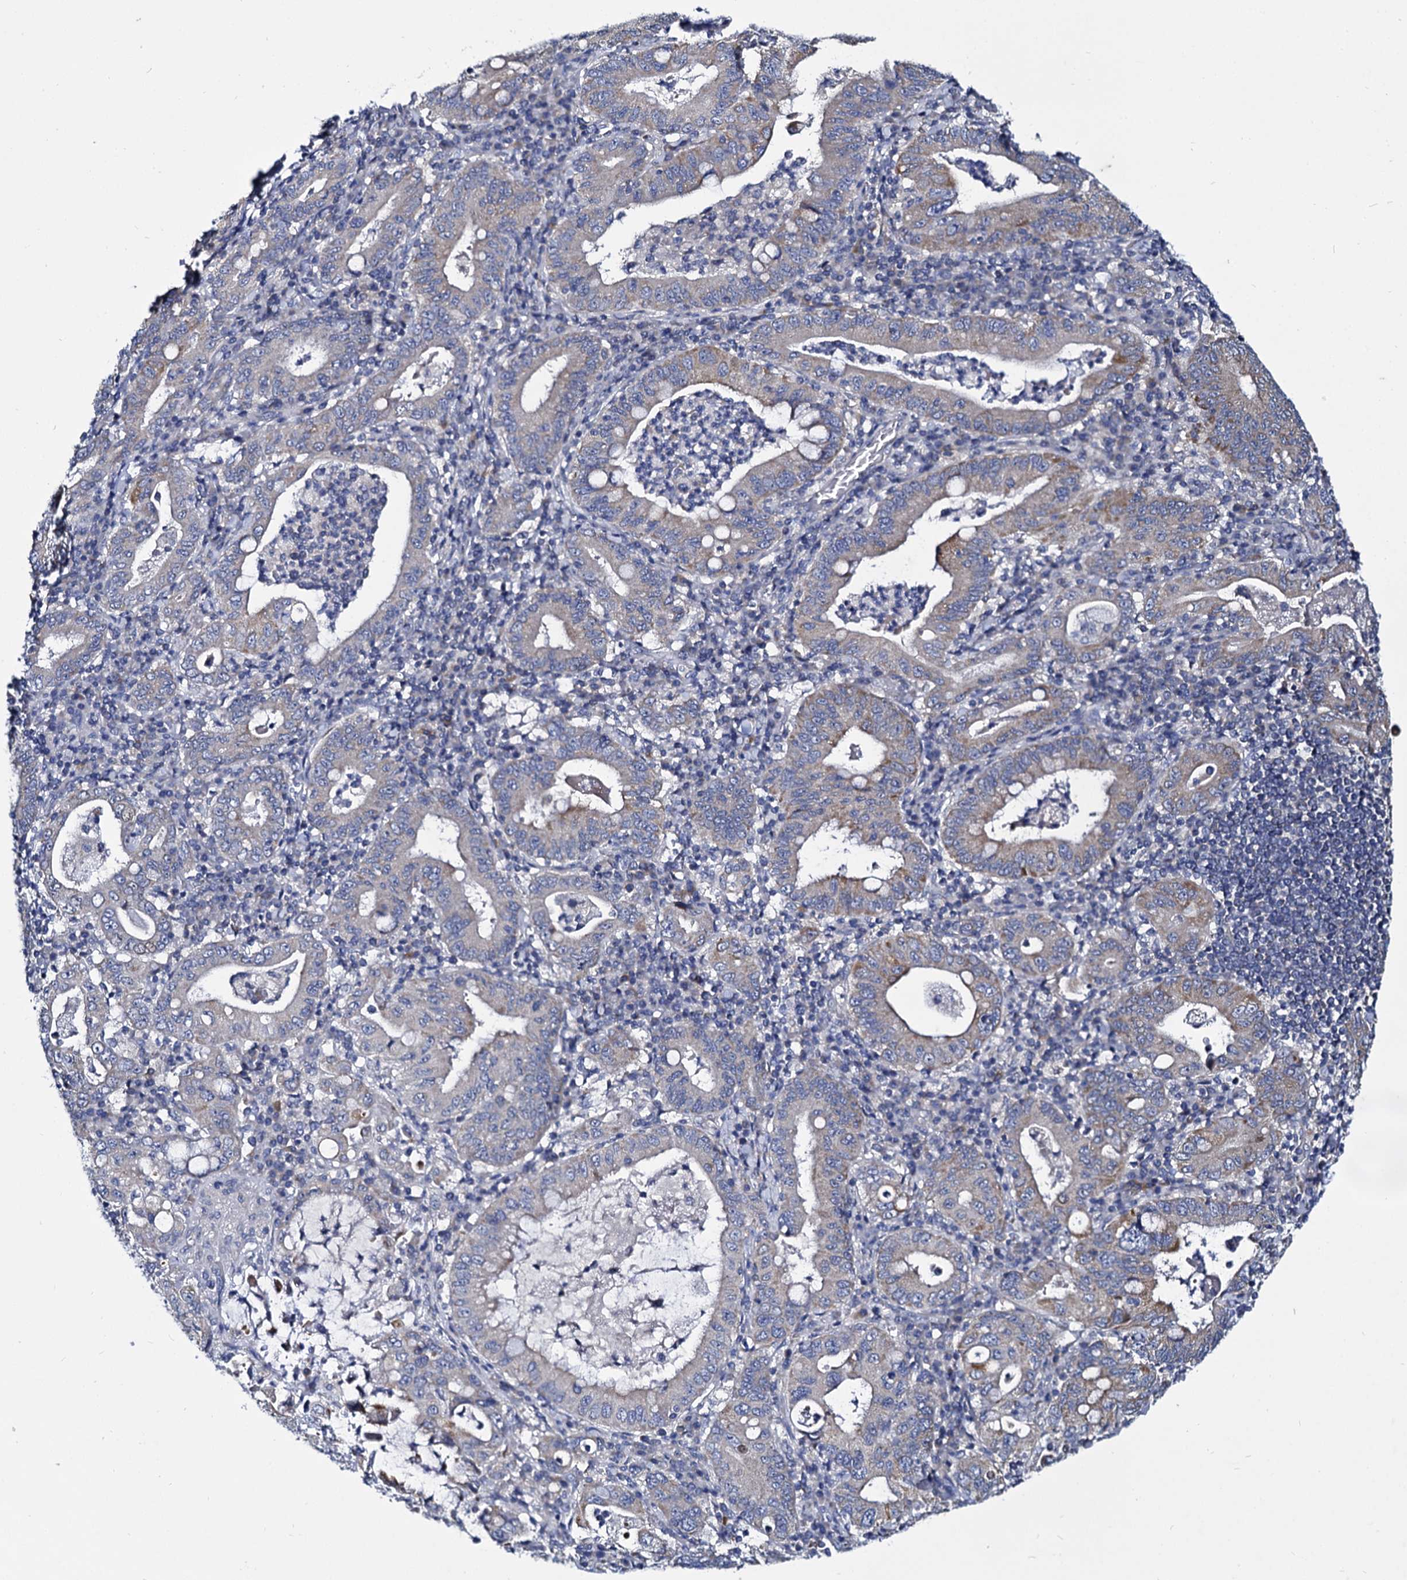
{"staining": {"intensity": "weak", "quantity": "<25%", "location": "cytoplasmic/membranous"}, "tissue": "stomach cancer", "cell_type": "Tumor cells", "image_type": "cancer", "snomed": [{"axis": "morphology", "description": "Normal tissue, NOS"}, {"axis": "morphology", "description": "Adenocarcinoma, NOS"}, {"axis": "topography", "description": "Esophagus"}, {"axis": "topography", "description": "Stomach, upper"}, {"axis": "topography", "description": "Peripheral nerve tissue"}], "caption": "IHC histopathology image of neoplastic tissue: stomach cancer stained with DAB exhibits no significant protein staining in tumor cells.", "gene": "PANX2", "patient": {"sex": "male", "age": 62}}